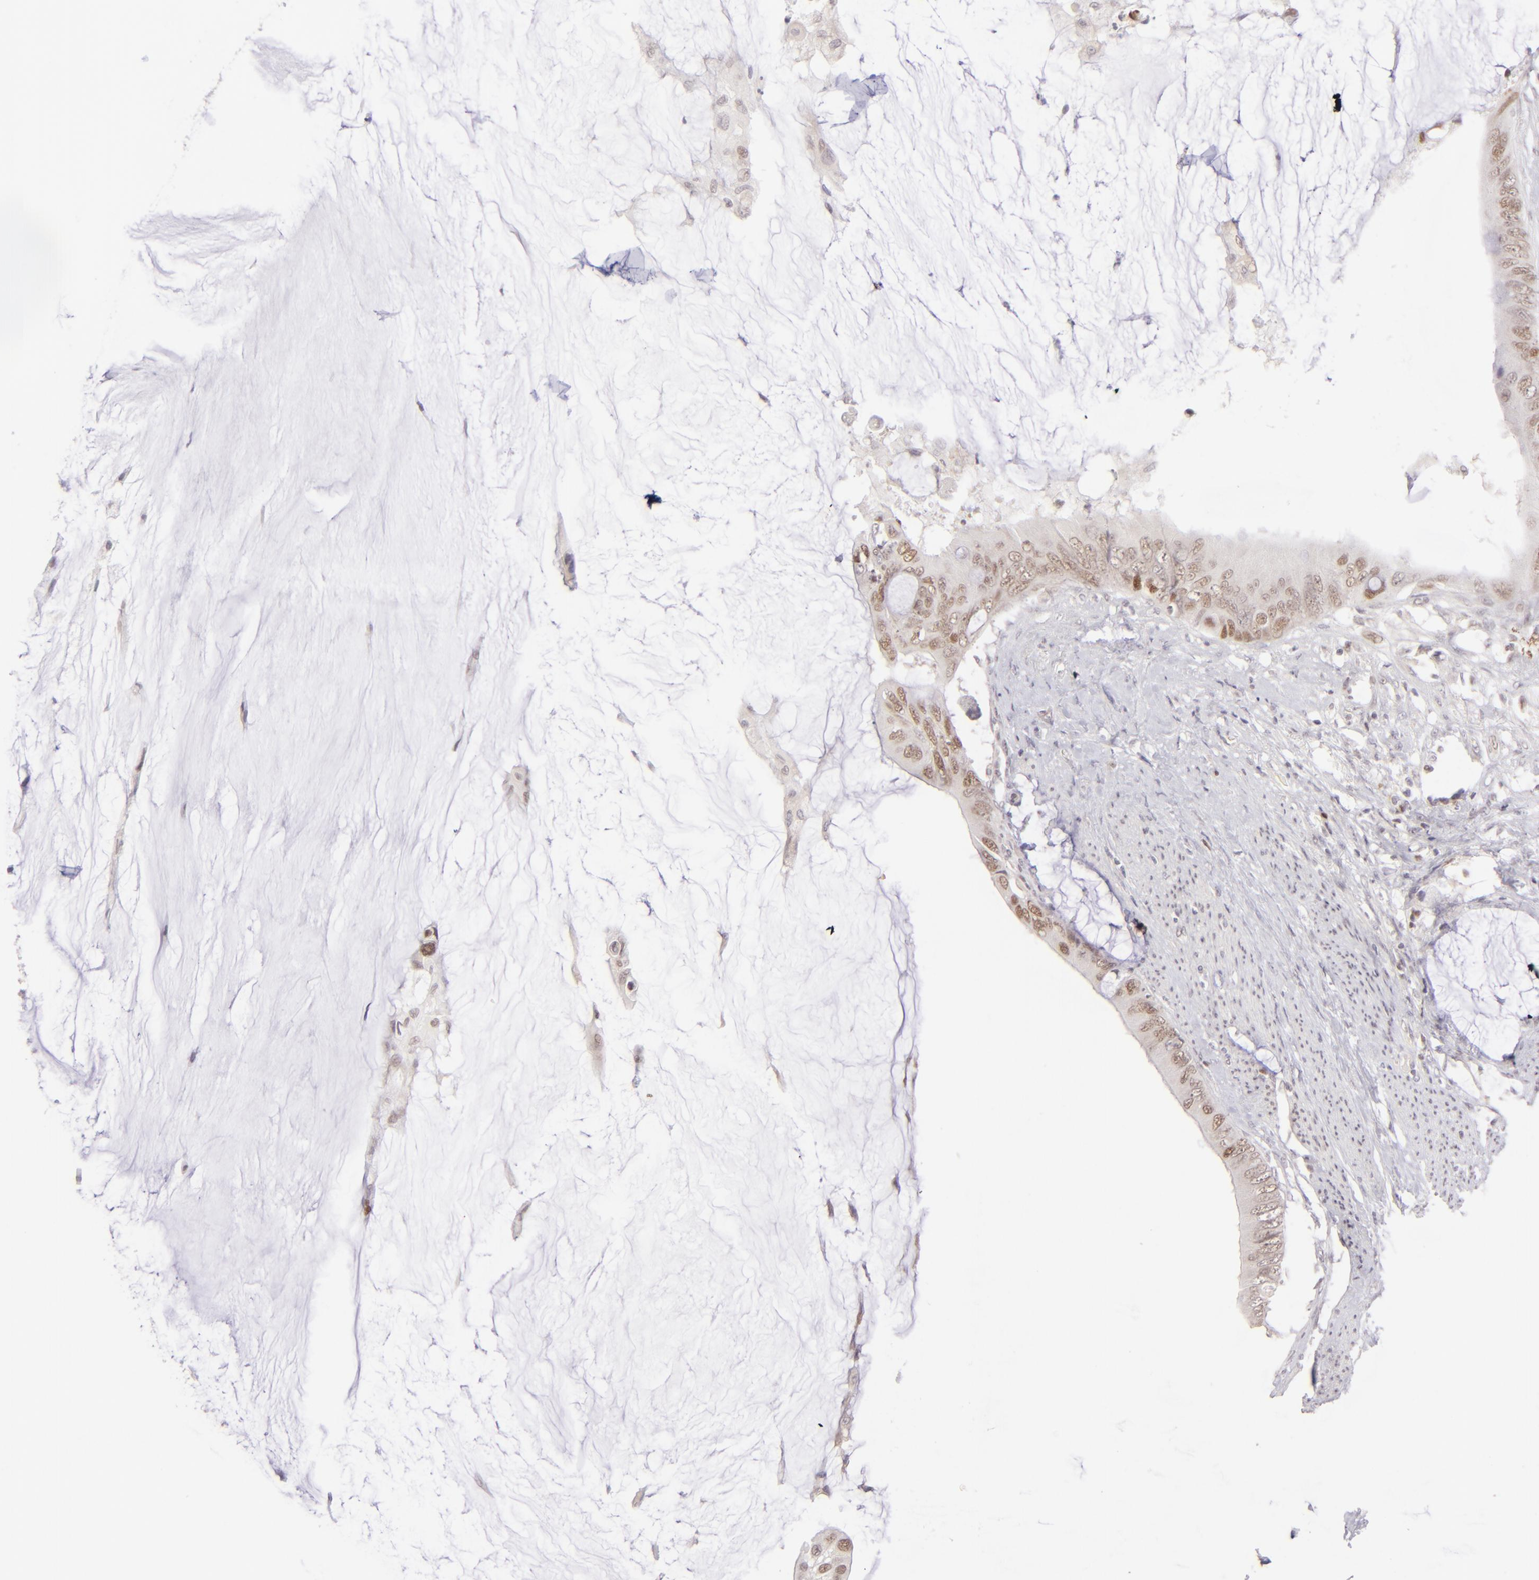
{"staining": {"intensity": "weak", "quantity": "25%-75%", "location": "nuclear"}, "tissue": "colorectal cancer", "cell_type": "Tumor cells", "image_type": "cancer", "snomed": [{"axis": "morphology", "description": "Normal tissue, NOS"}, {"axis": "morphology", "description": "Adenocarcinoma, NOS"}, {"axis": "topography", "description": "Rectum"}, {"axis": "topography", "description": "Peripheral nerve tissue"}], "caption": "There is low levels of weak nuclear staining in tumor cells of colorectal cancer, as demonstrated by immunohistochemical staining (brown color).", "gene": "POU2F1", "patient": {"sex": "female", "age": 77}}